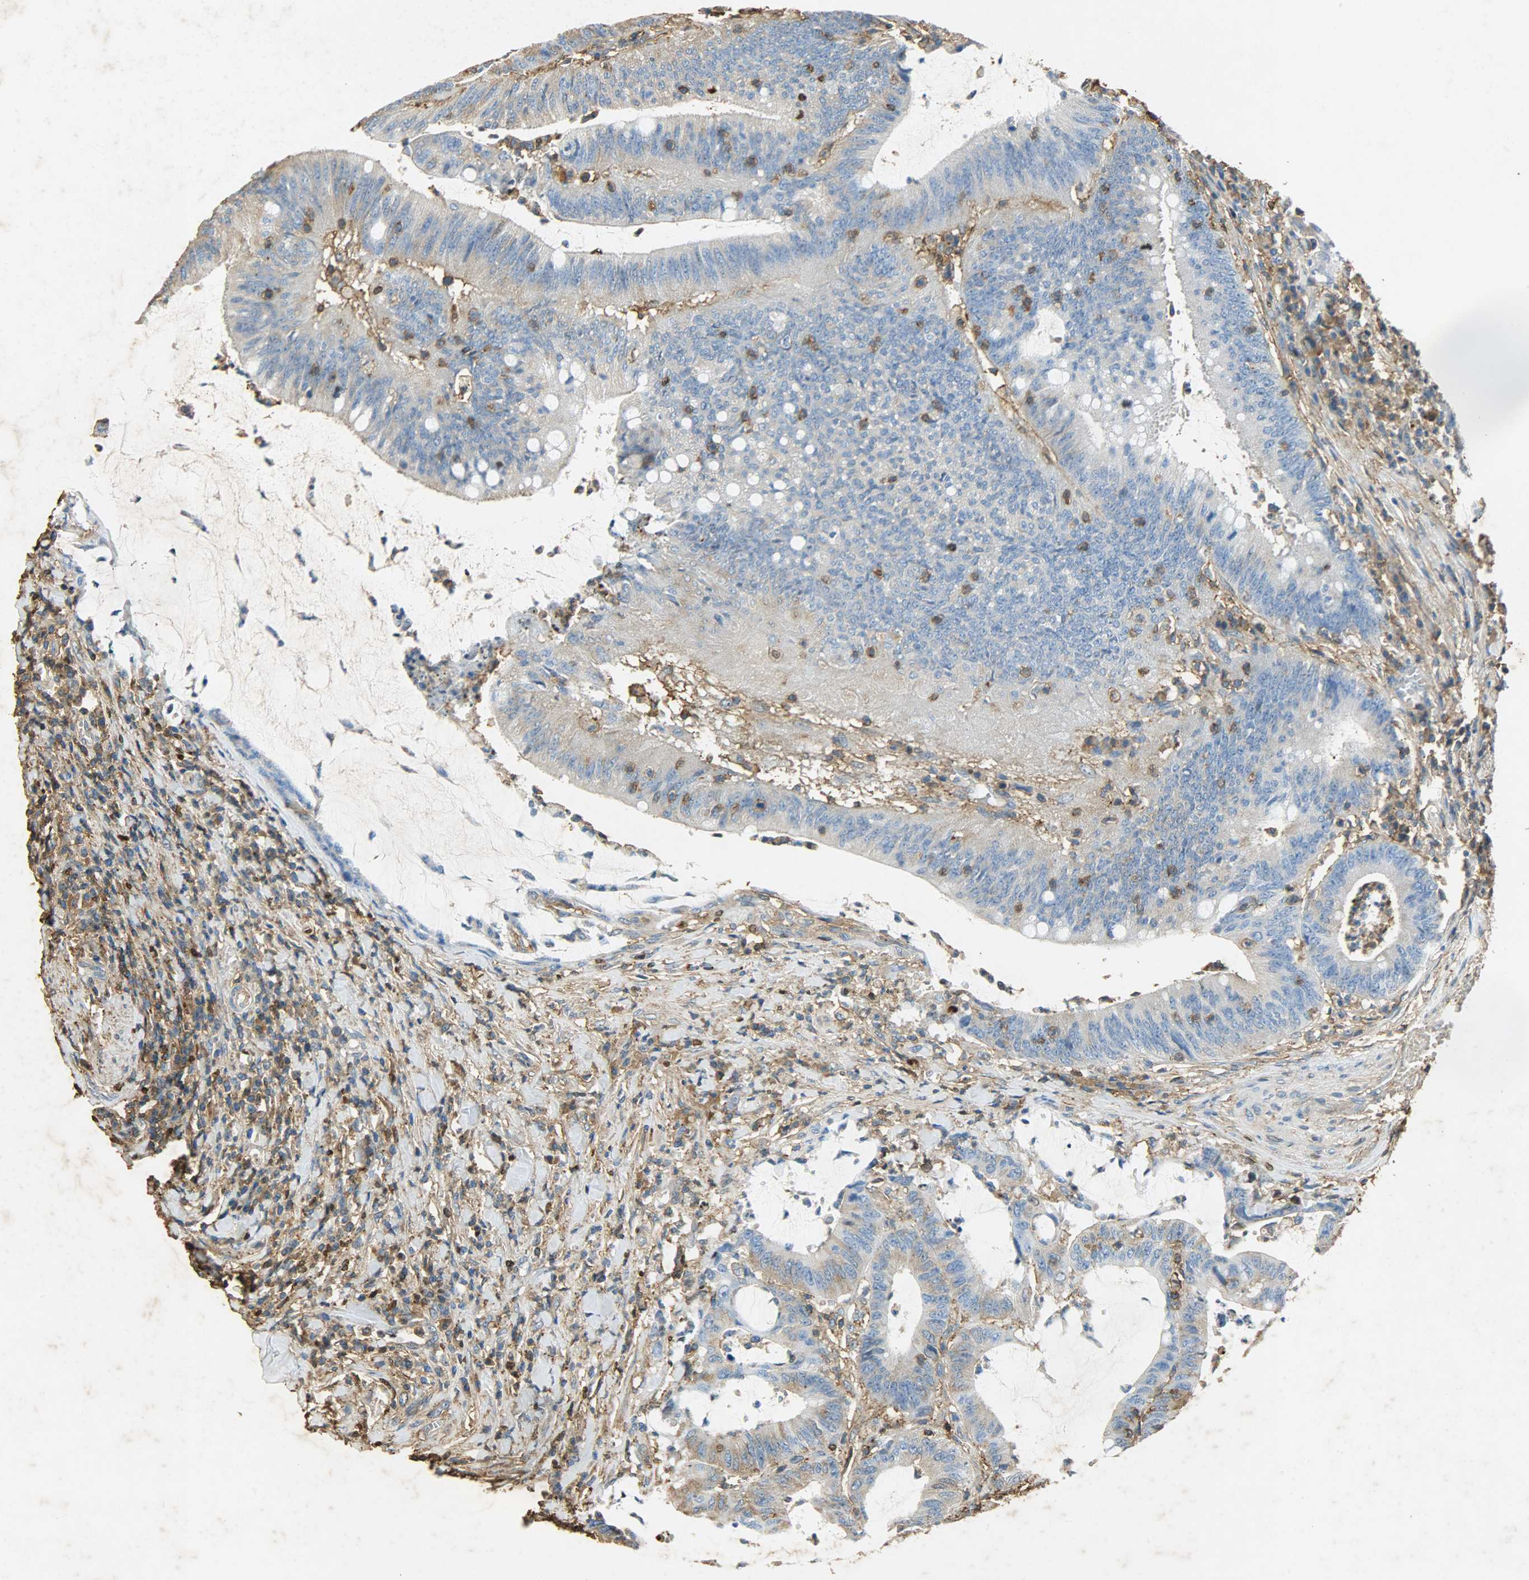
{"staining": {"intensity": "moderate", "quantity": "<25%", "location": "cytoplasmic/membranous"}, "tissue": "colorectal cancer", "cell_type": "Tumor cells", "image_type": "cancer", "snomed": [{"axis": "morphology", "description": "Adenocarcinoma, NOS"}, {"axis": "topography", "description": "Rectum"}], "caption": "Protein expression analysis of colorectal adenocarcinoma demonstrates moderate cytoplasmic/membranous expression in approximately <25% of tumor cells. (Stains: DAB (3,3'-diaminobenzidine) in brown, nuclei in blue, Microscopy: brightfield microscopy at high magnification).", "gene": "ANXA6", "patient": {"sex": "female", "age": 66}}